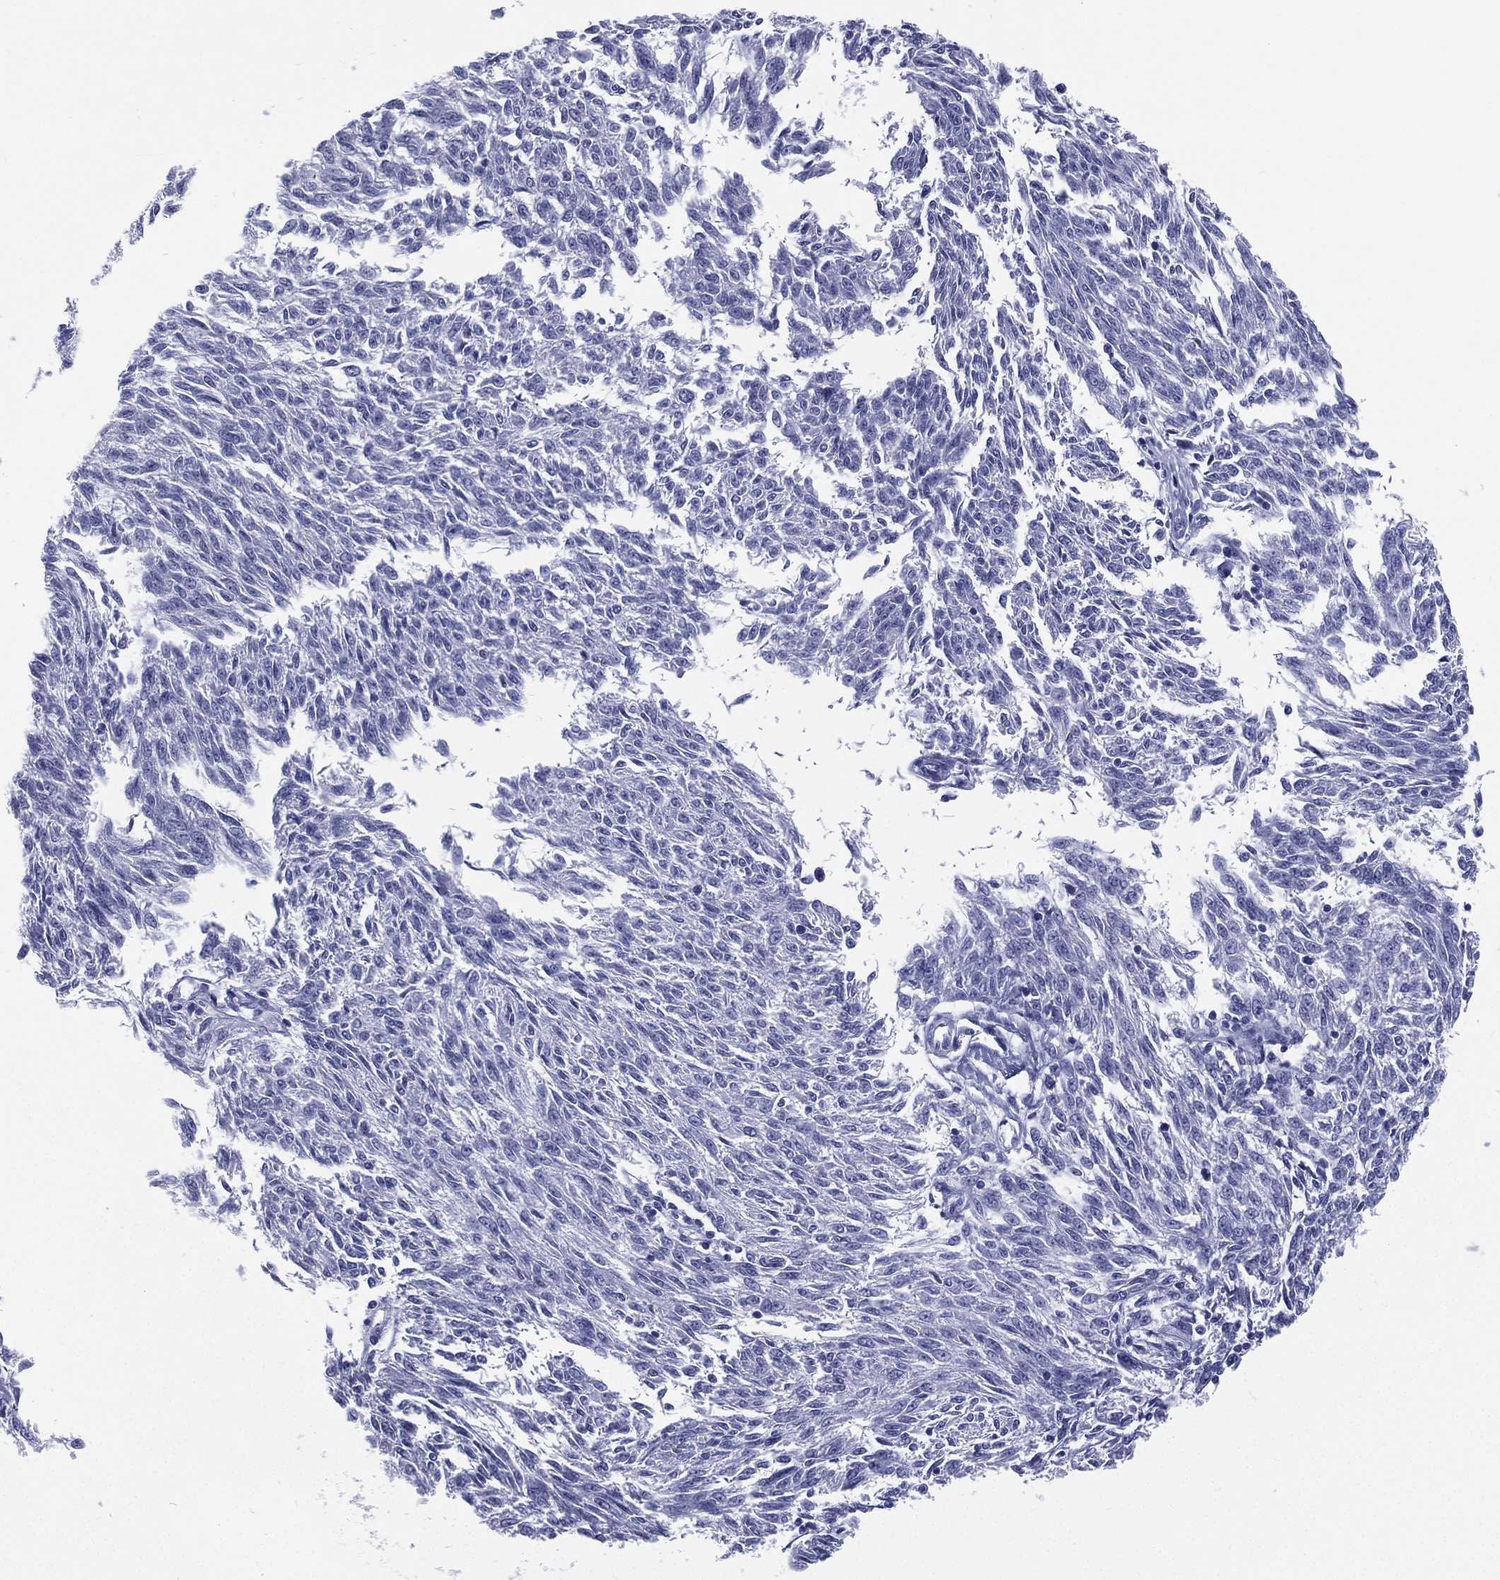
{"staining": {"intensity": "negative", "quantity": "none", "location": "none"}, "tissue": "melanoma", "cell_type": "Tumor cells", "image_type": "cancer", "snomed": [{"axis": "morphology", "description": "Malignant melanoma, NOS"}, {"axis": "topography", "description": "Skin"}], "caption": "Immunohistochemical staining of human malignant melanoma demonstrates no significant positivity in tumor cells. (DAB (3,3'-diaminobenzidine) IHC, high magnification).", "gene": "RSPH4A", "patient": {"sex": "female", "age": 72}}